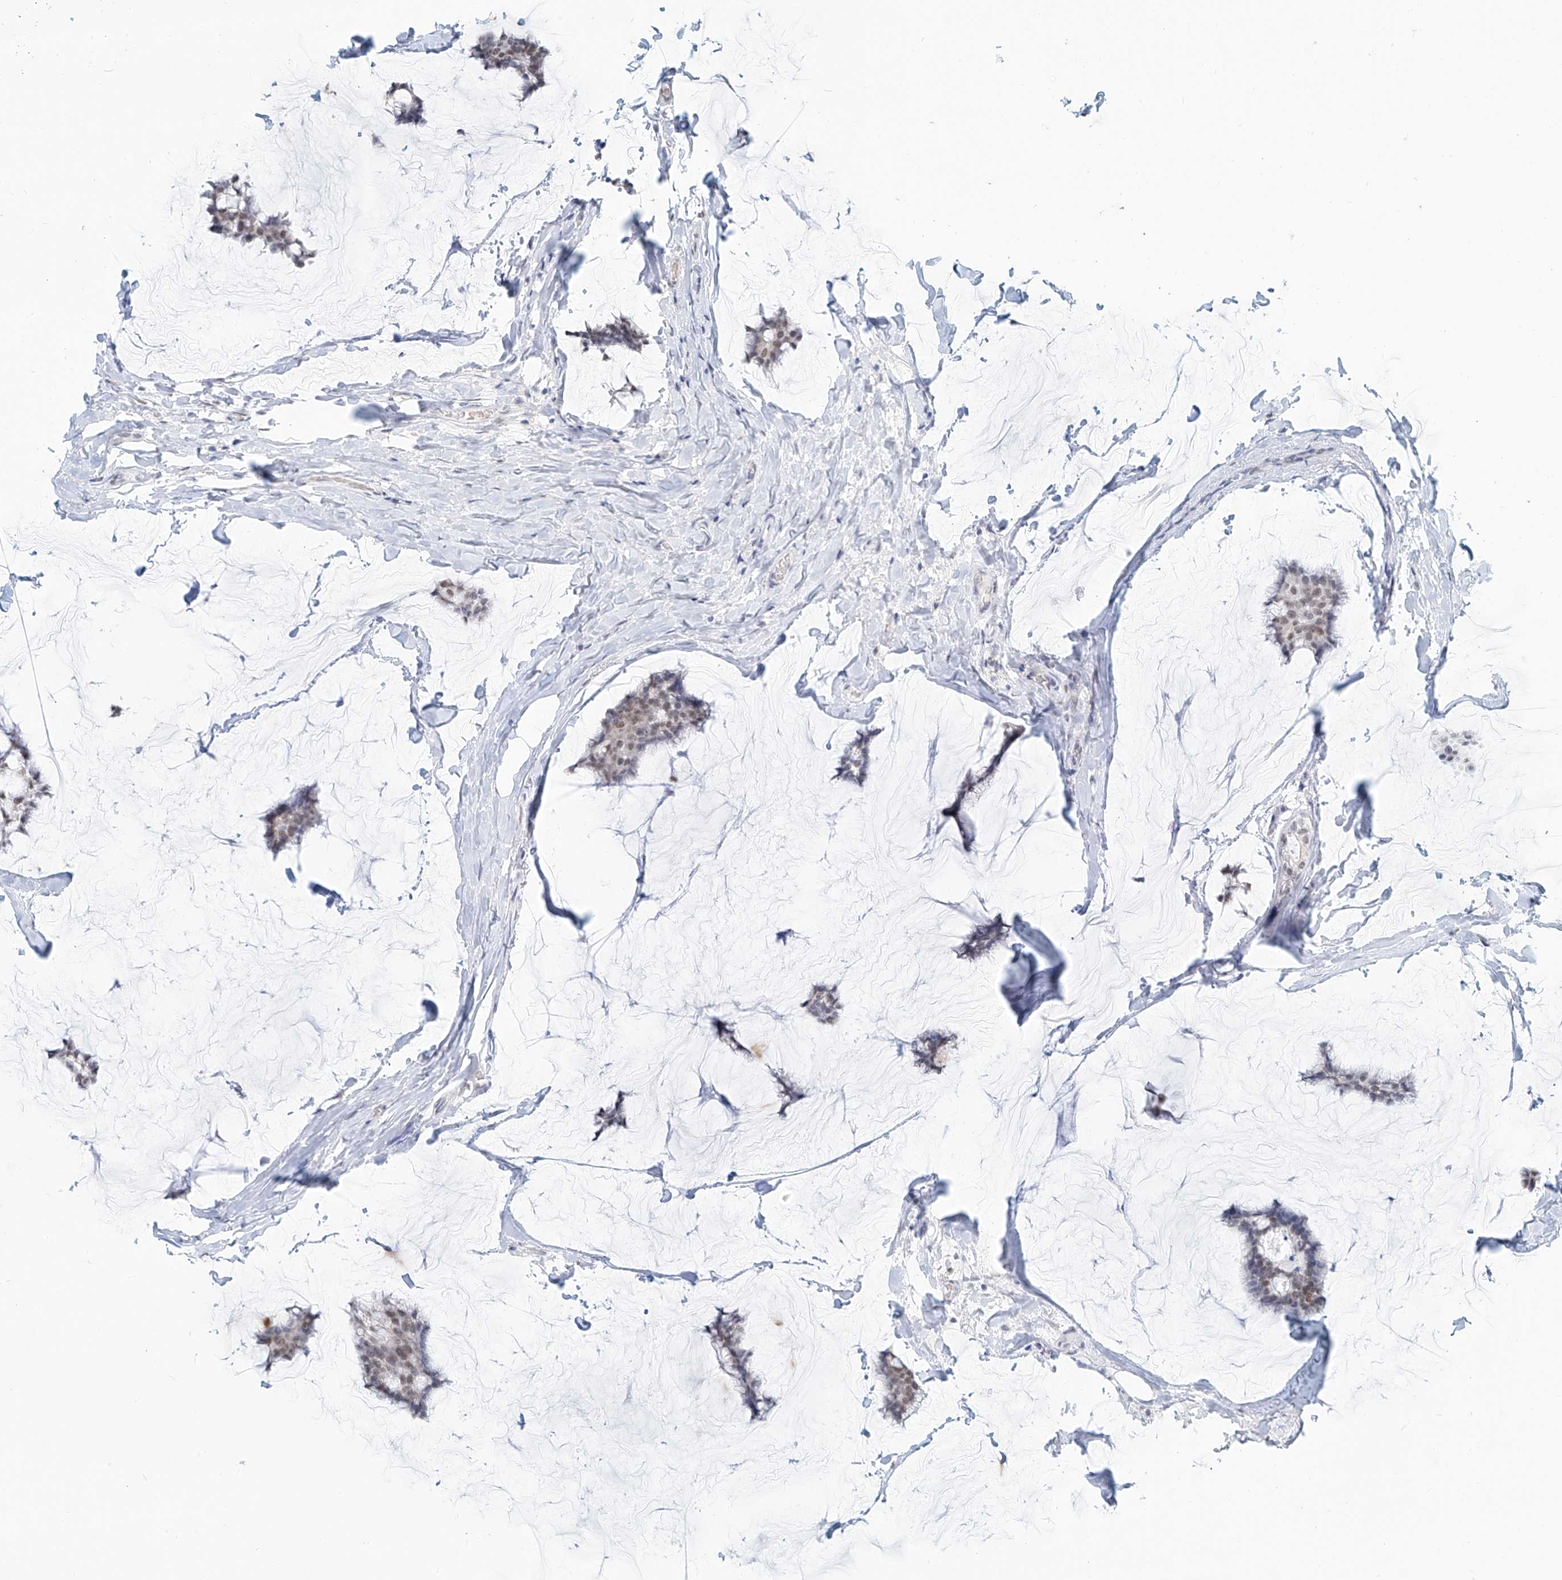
{"staining": {"intensity": "weak", "quantity": "25%-75%", "location": "nuclear"}, "tissue": "breast cancer", "cell_type": "Tumor cells", "image_type": "cancer", "snomed": [{"axis": "morphology", "description": "Duct carcinoma"}, {"axis": "topography", "description": "Breast"}], "caption": "An IHC image of neoplastic tissue is shown. Protein staining in brown labels weak nuclear positivity in breast cancer within tumor cells.", "gene": "SASH1", "patient": {"sex": "female", "age": 93}}